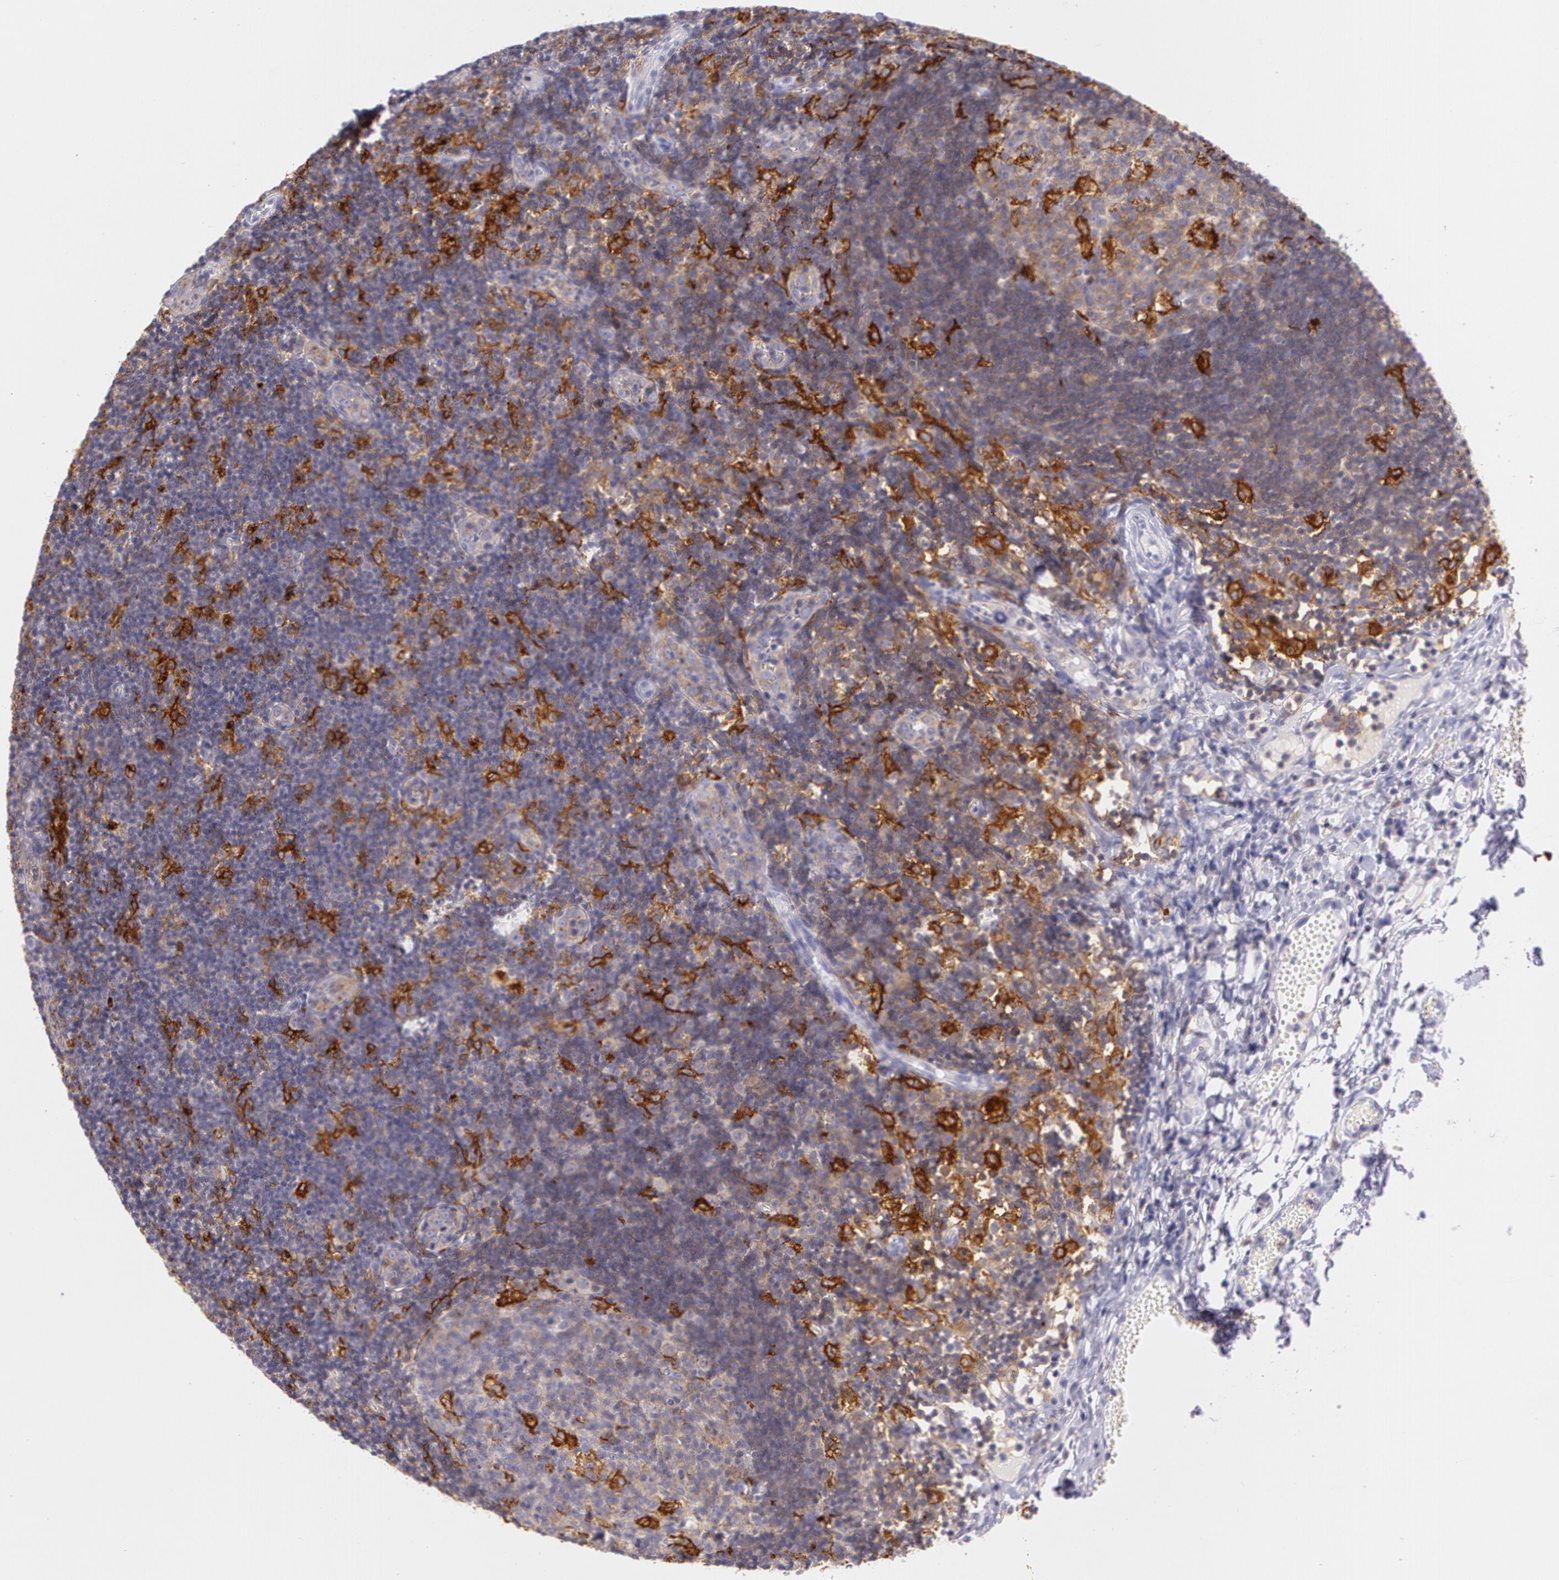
{"staining": {"intensity": "strong", "quantity": ">75%", "location": "cytoplasmic/membranous"}, "tissue": "lymph node", "cell_type": "Germinal center cells", "image_type": "normal", "snomed": [{"axis": "morphology", "description": "Normal tissue, NOS"}, {"axis": "morphology", "description": "Inflammation, NOS"}, {"axis": "topography", "description": "Lymph node"}, {"axis": "topography", "description": "Salivary gland"}], "caption": "Lymph node stained for a protein displays strong cytoplasmic/membranous positivity in germinal center cells. The staining is performed using DAB (3,3'-diaminobenzidine) brown chromogen to label protein expression. The nuclei are counter-stained blue using hematoxylin.", "gene": "LY75", "patient": {"sex": "male", "age": 3}}